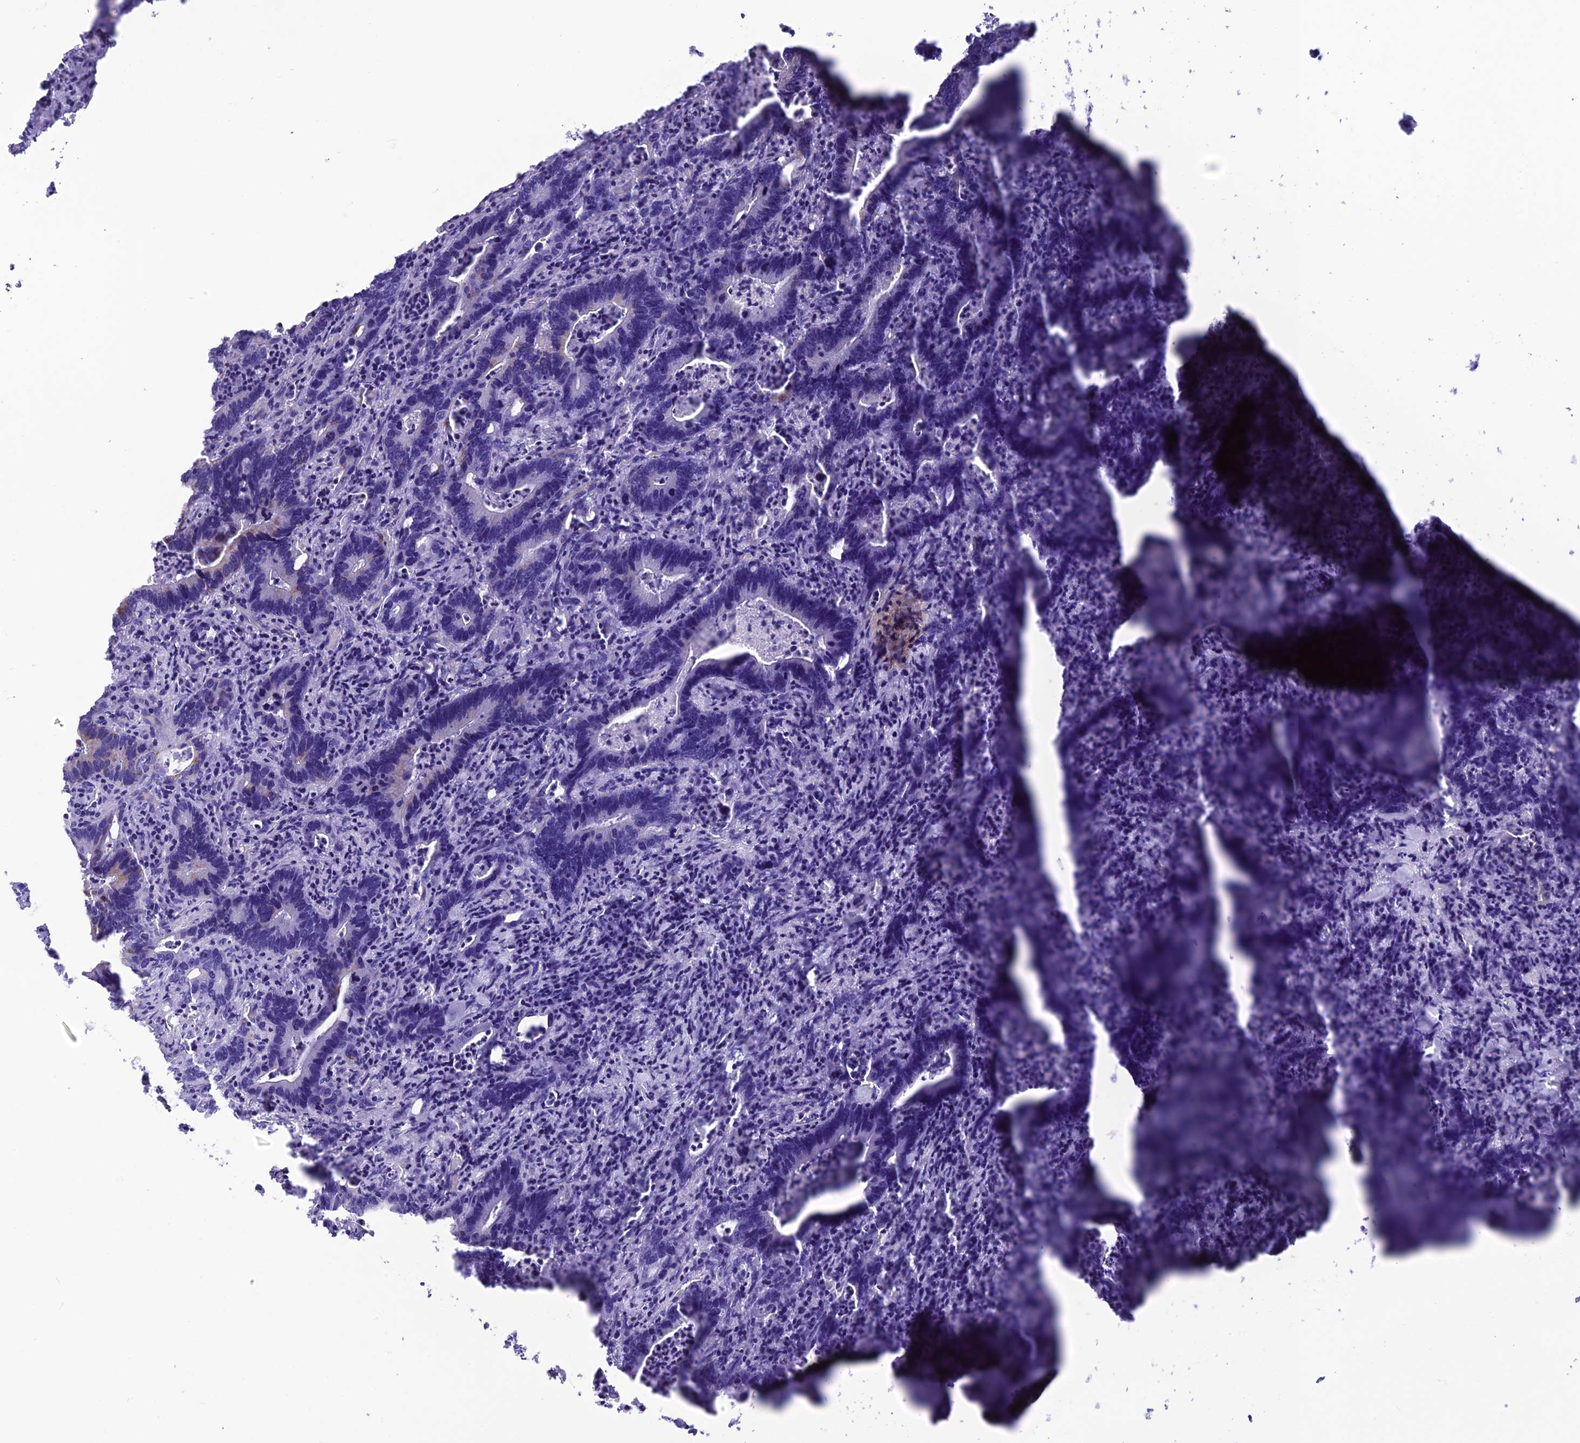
{"staining": {"intensity": "moderate", "quantity": "<25%", "location": "cytoplasmic/membranous"}, "tissue": "colorectal cancer", "cell_type": "Tumor cells", "image_type": "cancer", "snomed": [{"axis": "morphology", "description": "Adenocarcinoma, NOS"}, {"axis": "topography", "description": "Colon"}], "caption": "Protein staining exhibits moderate cytoplasmic/membranous positivity in about <25% of tumor cells in colorectal adenocarcinoma.", "gene": "TRAM1L1", "patient": {"sex": "female", "age": 75}}